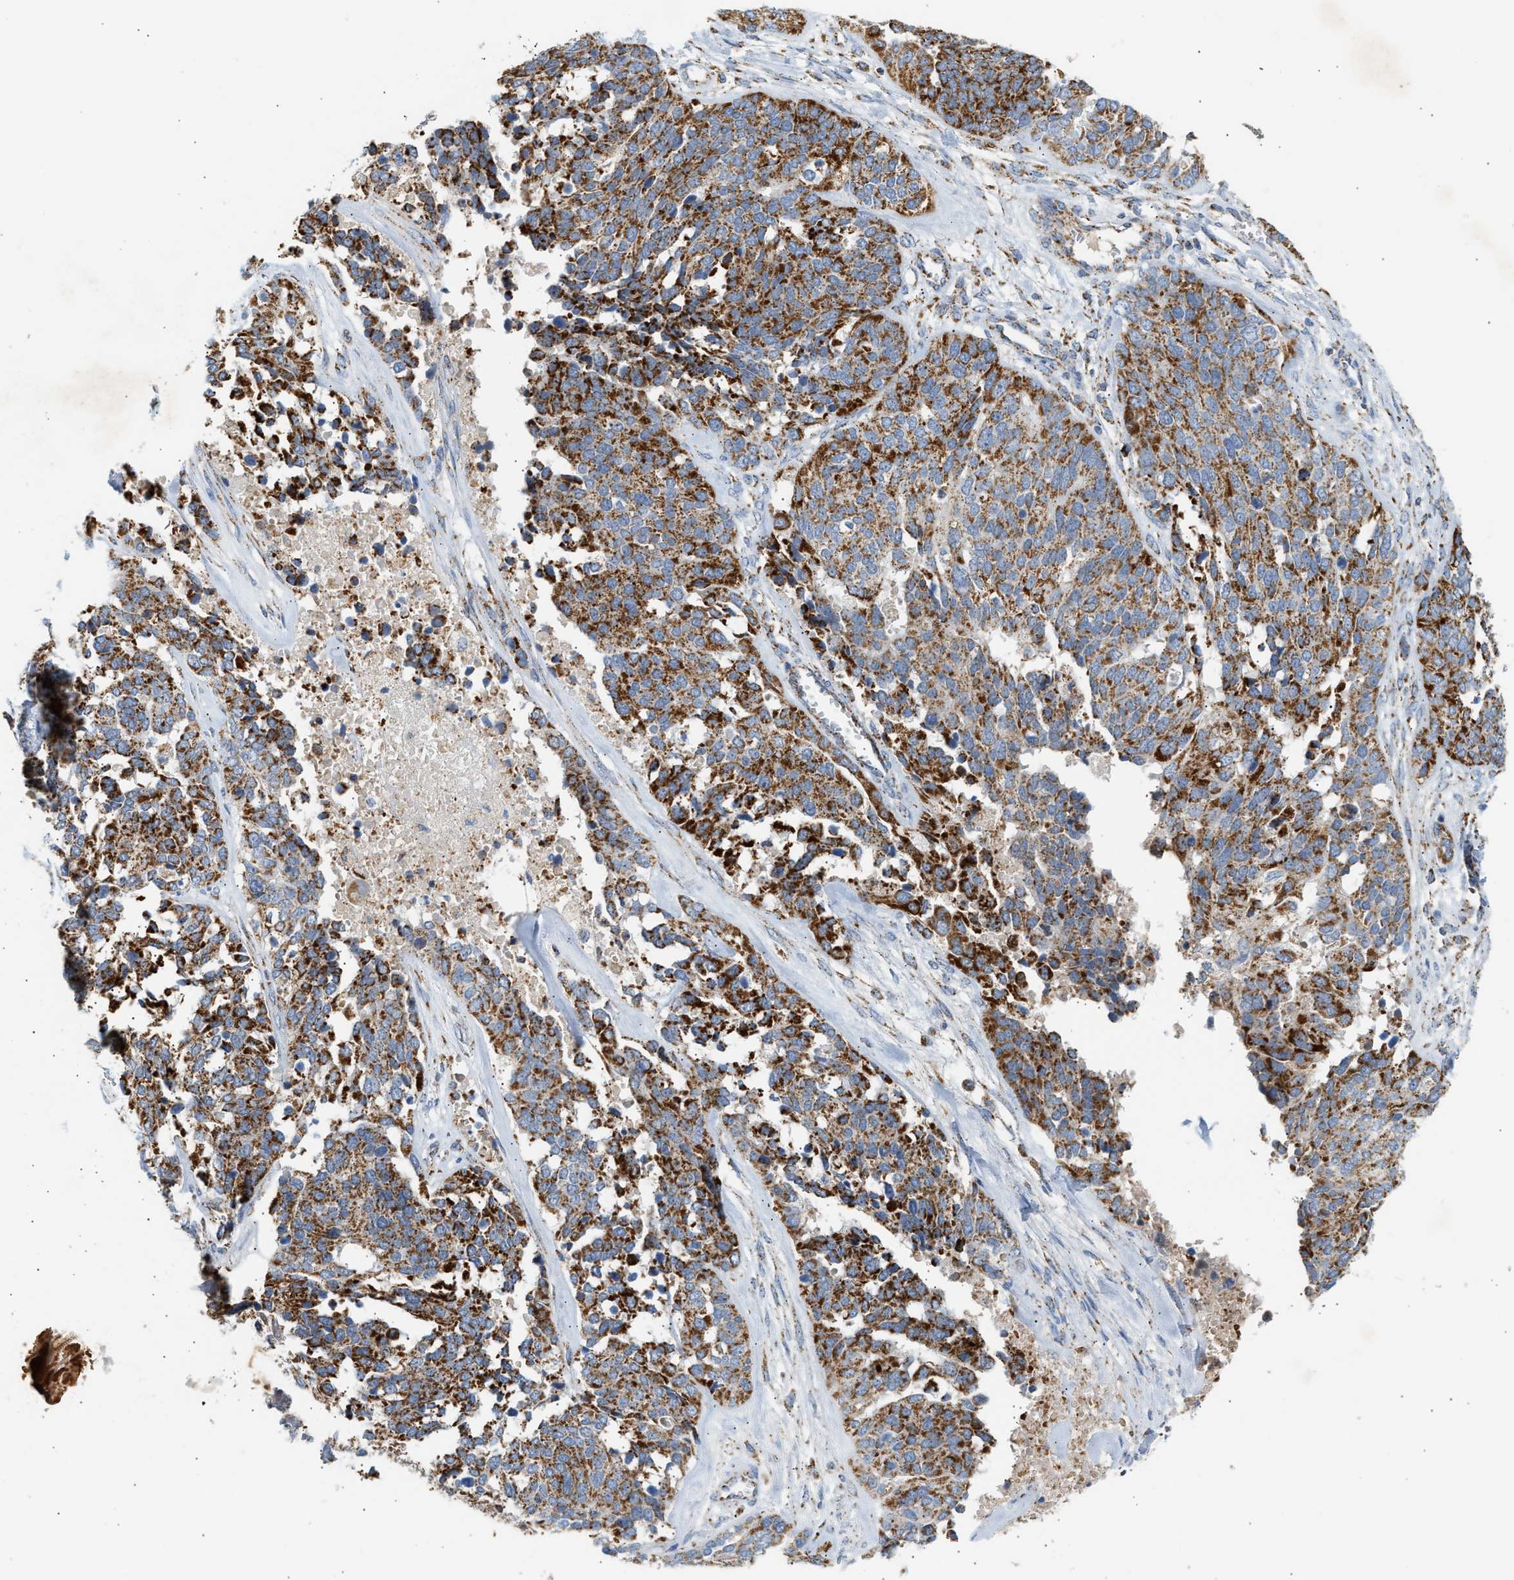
{"staining": {"intensity": "moderate", "quantity": ">75%", "location": "cytoplasmic/membranous"}, "tissue": "ovarian cancer", "cell_type": "Tumor cells", "image_type": "cancer", "snomed": [{"axis": "morphology", "description": "Cystadenocarcinoma, serous, NOS"}, {"axis": "topography", "description": "Ovary"}], "caption": "Ovarian cancer was stained to show a protein in brown. There is medium levels of moderate cytoplasmic/membranous positivity in about >75% of tumor cells. The staining was performed using DAB to visualize the protein expression in brown, while the nuclei were stained in blue with hematoxylin (Magnification: 20x).", "gene": "OGDH", "patient": {"sex": "female", "age": 44}}